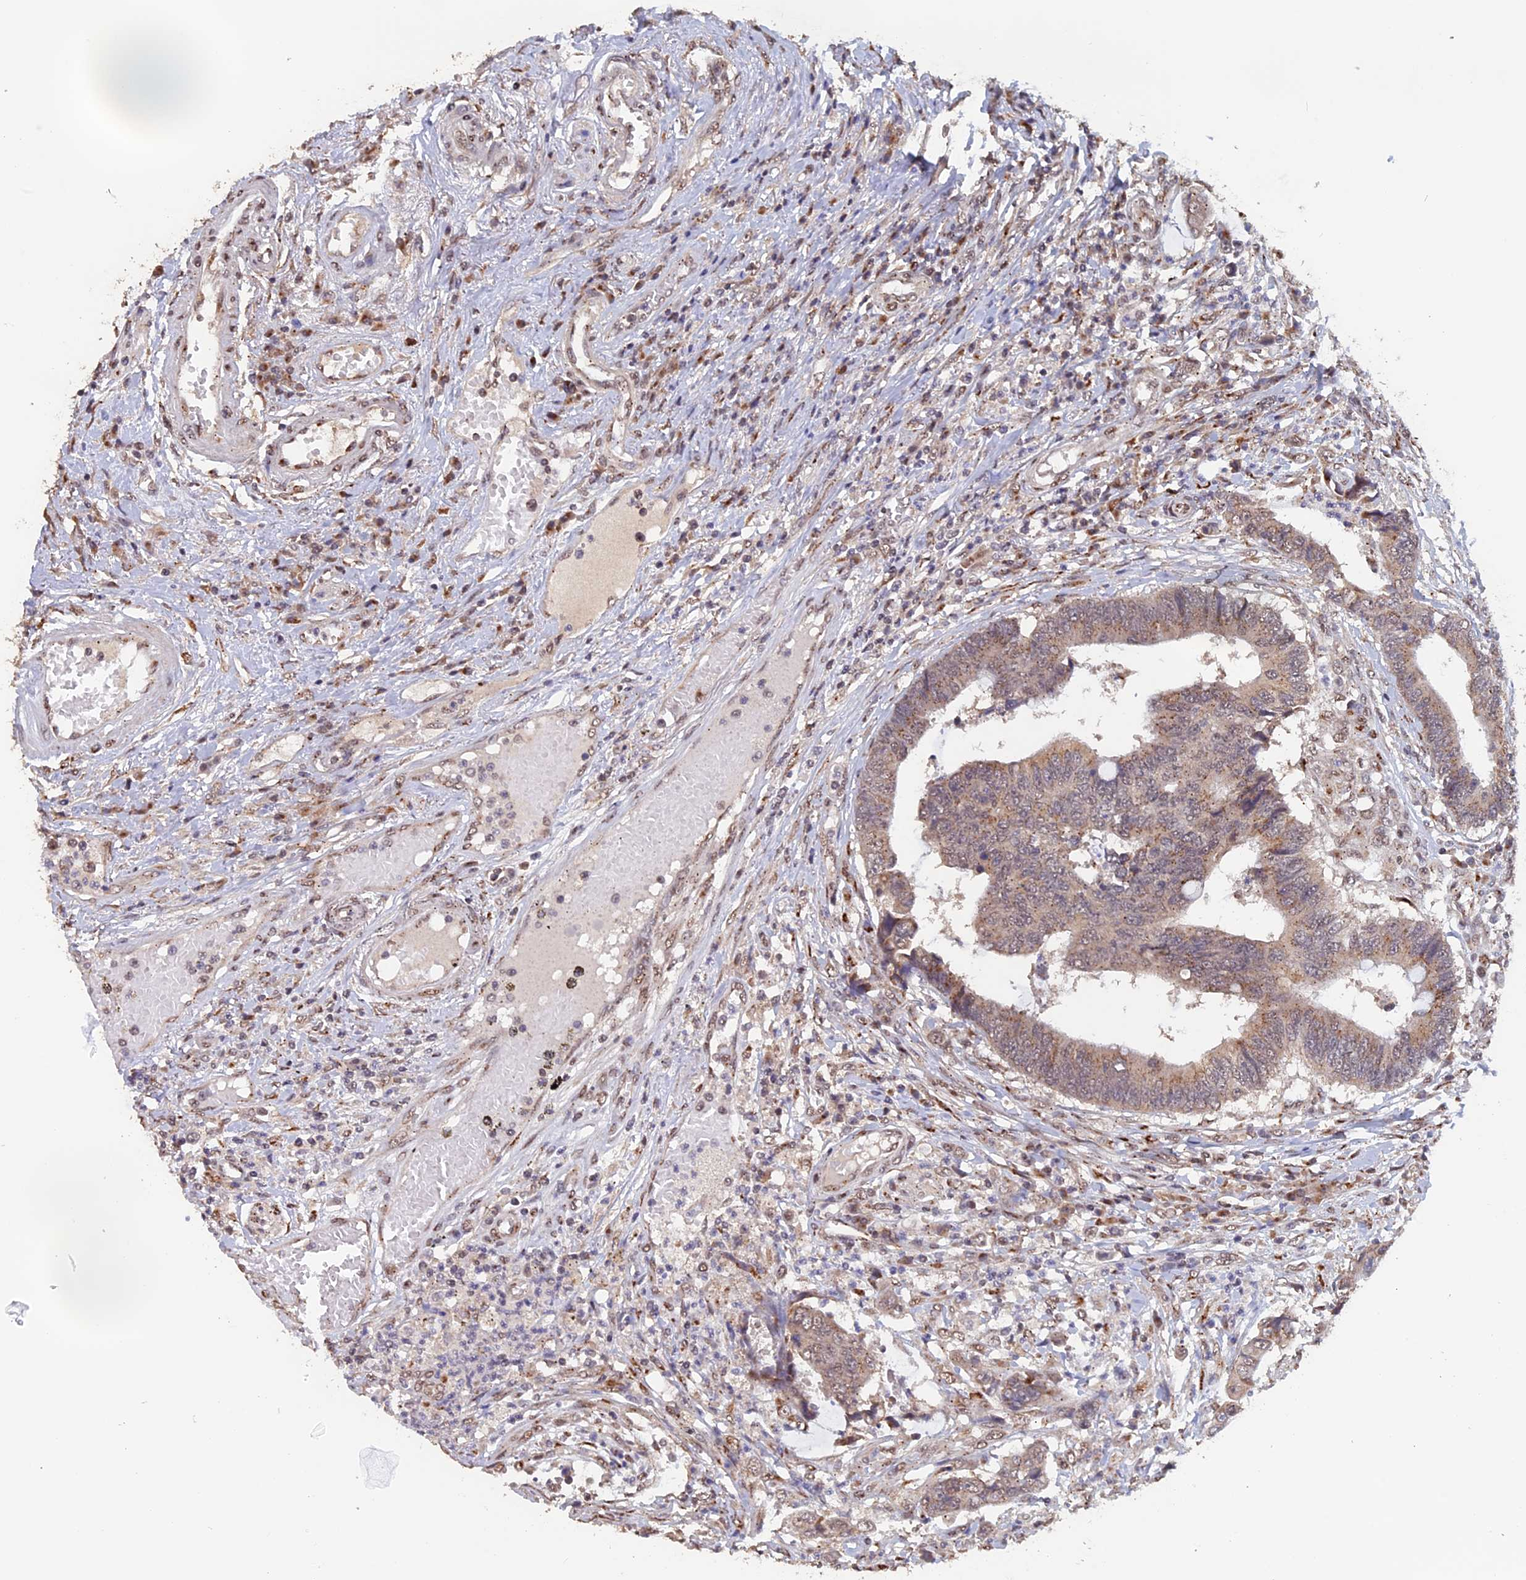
{"staining": {"intensity": "moderate", "quantity": ">75%", "location": "cytoplasmic/membranous,nuclear"}, "tissue": "colorectal cancer", "cell_type": "Tumor cells", "image_type": "cancer", "snomed": [{"axis": "morphology", "description": "Adenocarcinoma, NOS"}, {"axis": "topography", "description": "Rectum"}], "caption": "Immunohistochemical staining of human colorectal cancer (adenocarcinoma) demonstrates moderate cytoplasmic/membranous and nuclear protein staining in approximately >75% of tumor cells.", "gene": "PIGQ", "patient": {"sex": "male", "age": 84}}